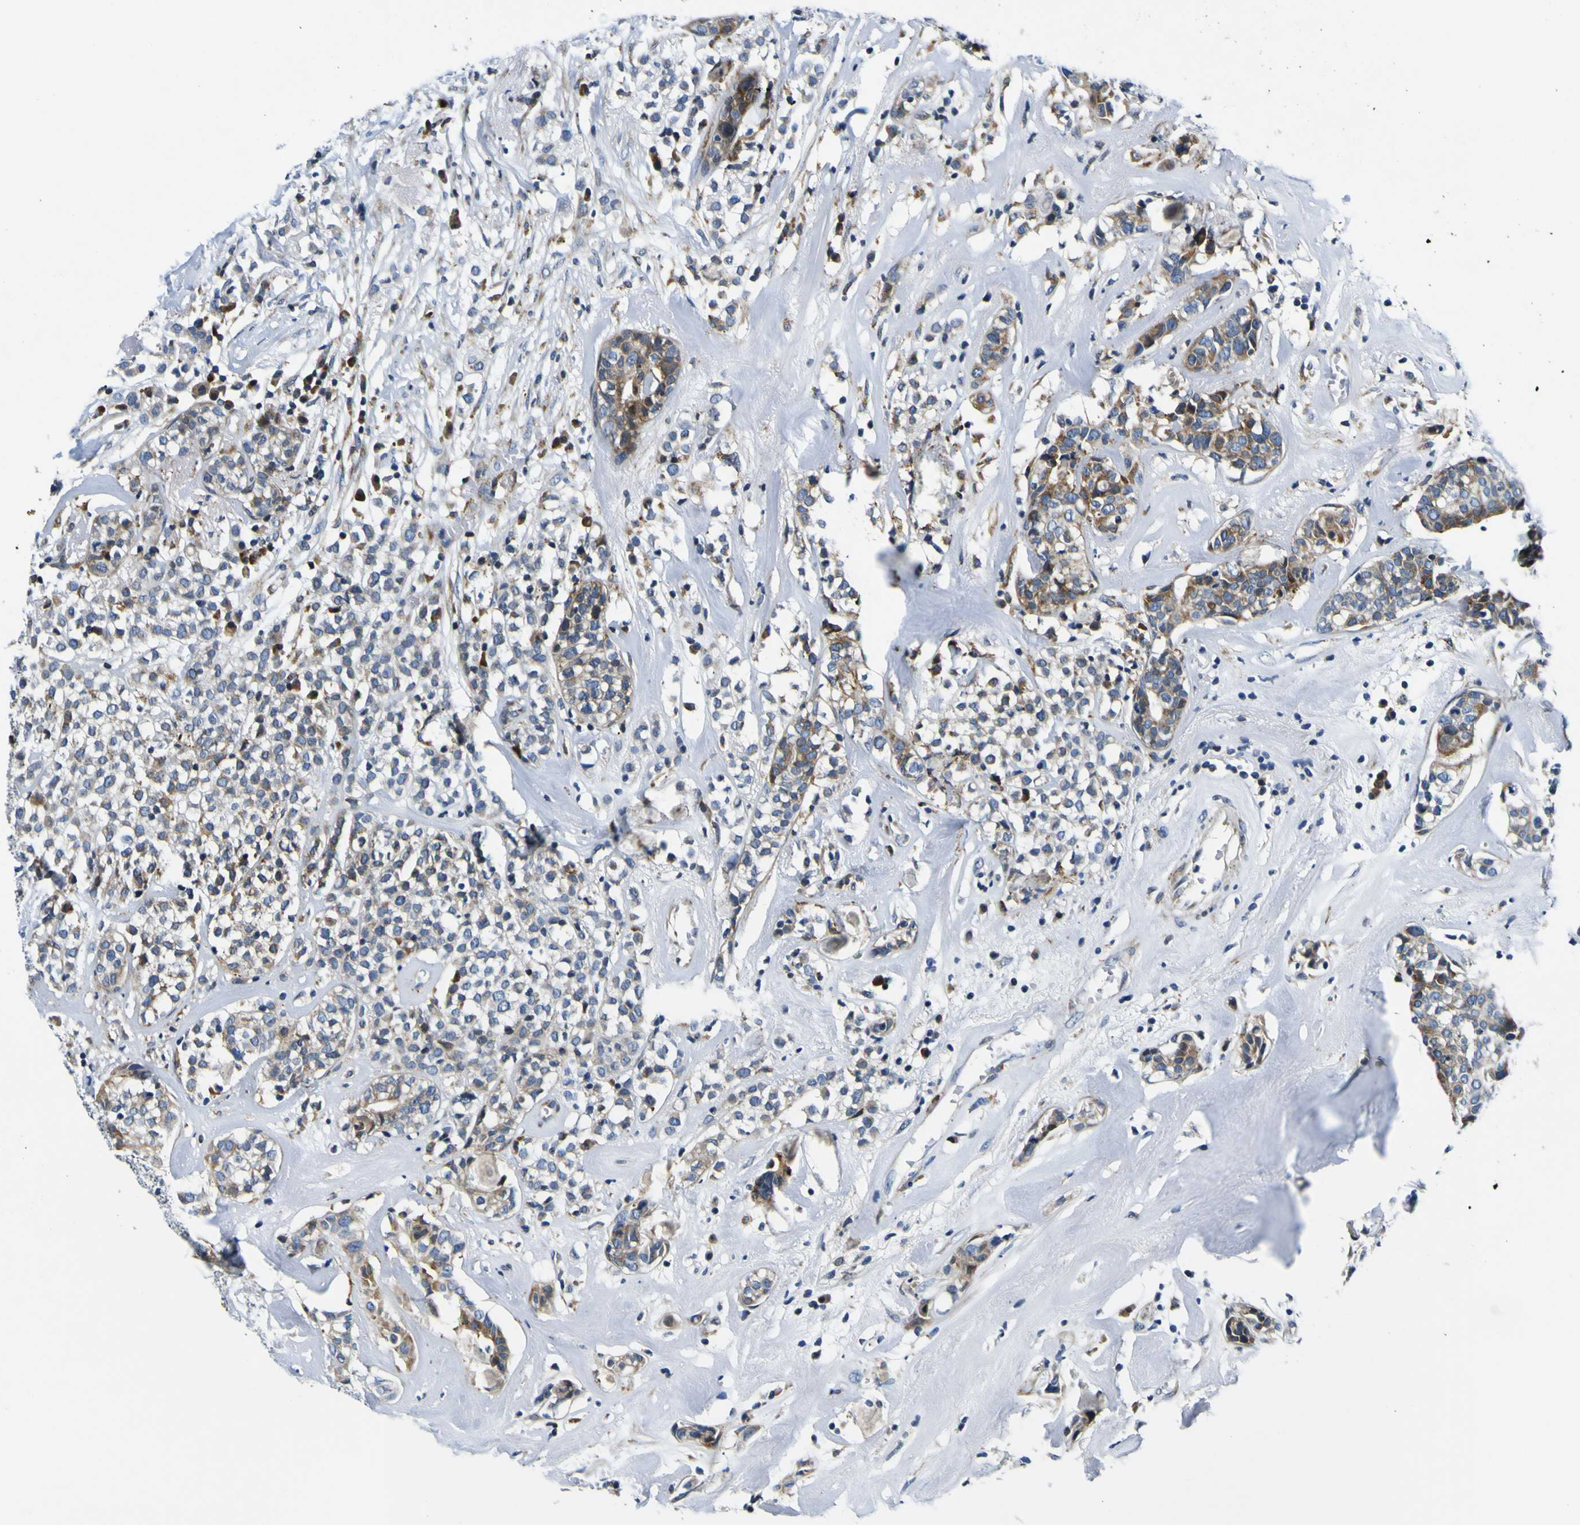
{"staining": {"intensity": "moderate", "quantity": "25%-75%", "location": "cytoplasmic/membranous"}, "tissue": "head and neck cancer", "cell_type": "Tumor cells", "image_type": "cancer", "snomed": [{"axis": "morphology", "description": "Adenocarcinoma, NOS"}, {"axis": "topography", "description": "Salivary gland"}, {"axis": "topography", "description": "Head-Neck"}], "caption": "Human head and neck adenocarcinoma stained with a brown dye reveals moderate cytoplasmic/membranous positive staining in about 25%-75% of tumor cells.", "gene": "NLRP3", "patient": {"sex": "female", "age": 65}}